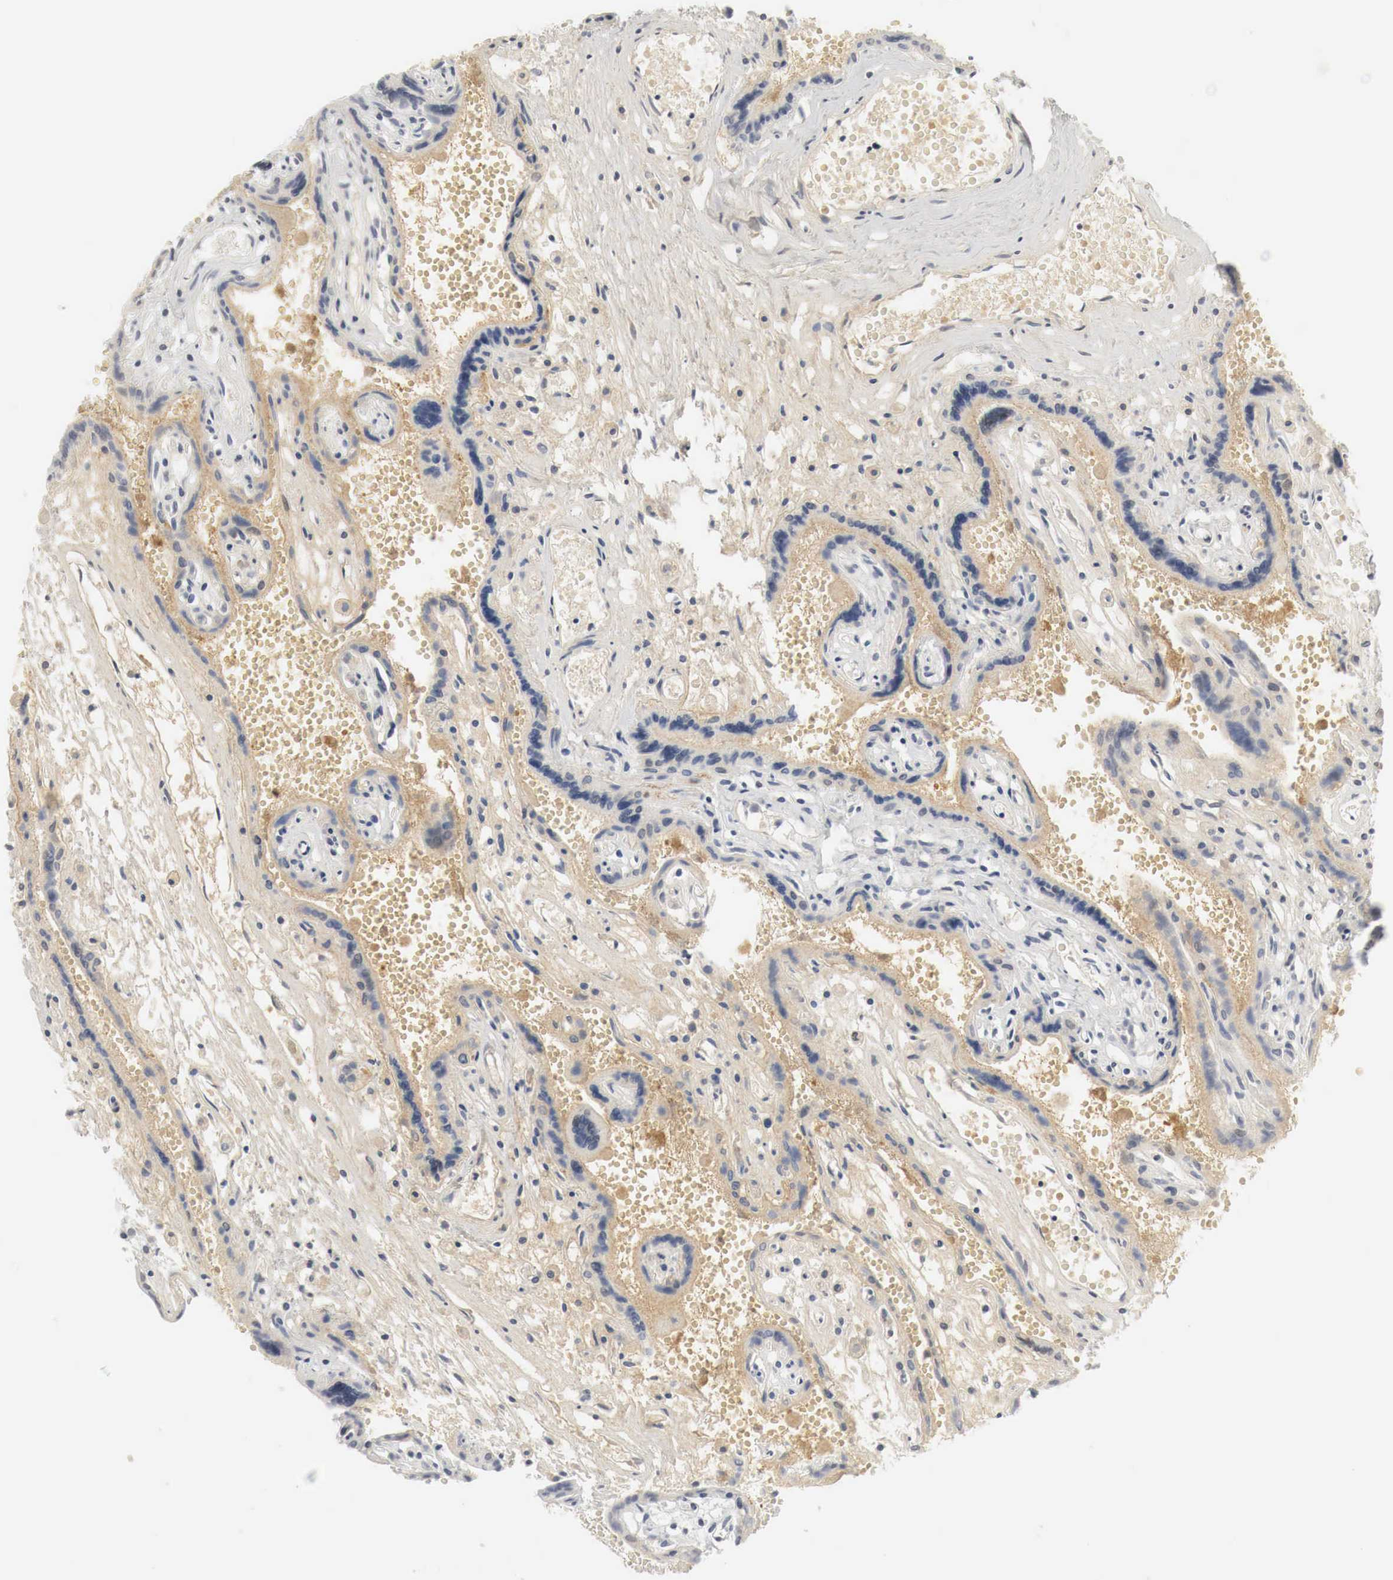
{"staining": {"intensity": "weak", "quantity": "<25%", "location": "cytoplasmic/membranous,nuclear"}, "tissue": "placenta", "cell_type": "Decidual cells", "image_type": "normal", "snomed": [{"axis": "morphology", "description": "Normal tissue, NOS"}, {"axis": "topography", "description": "Placenta"}], "caption": "Placenta was stained to show a protein in brown. There is no significant staining in decidual cells. (DAB (3,3'-diaminobenzidine) IHC with hematoxylin counter stain).", "gene": "MYC", "patient": {"sex": "female", "age": 40}}